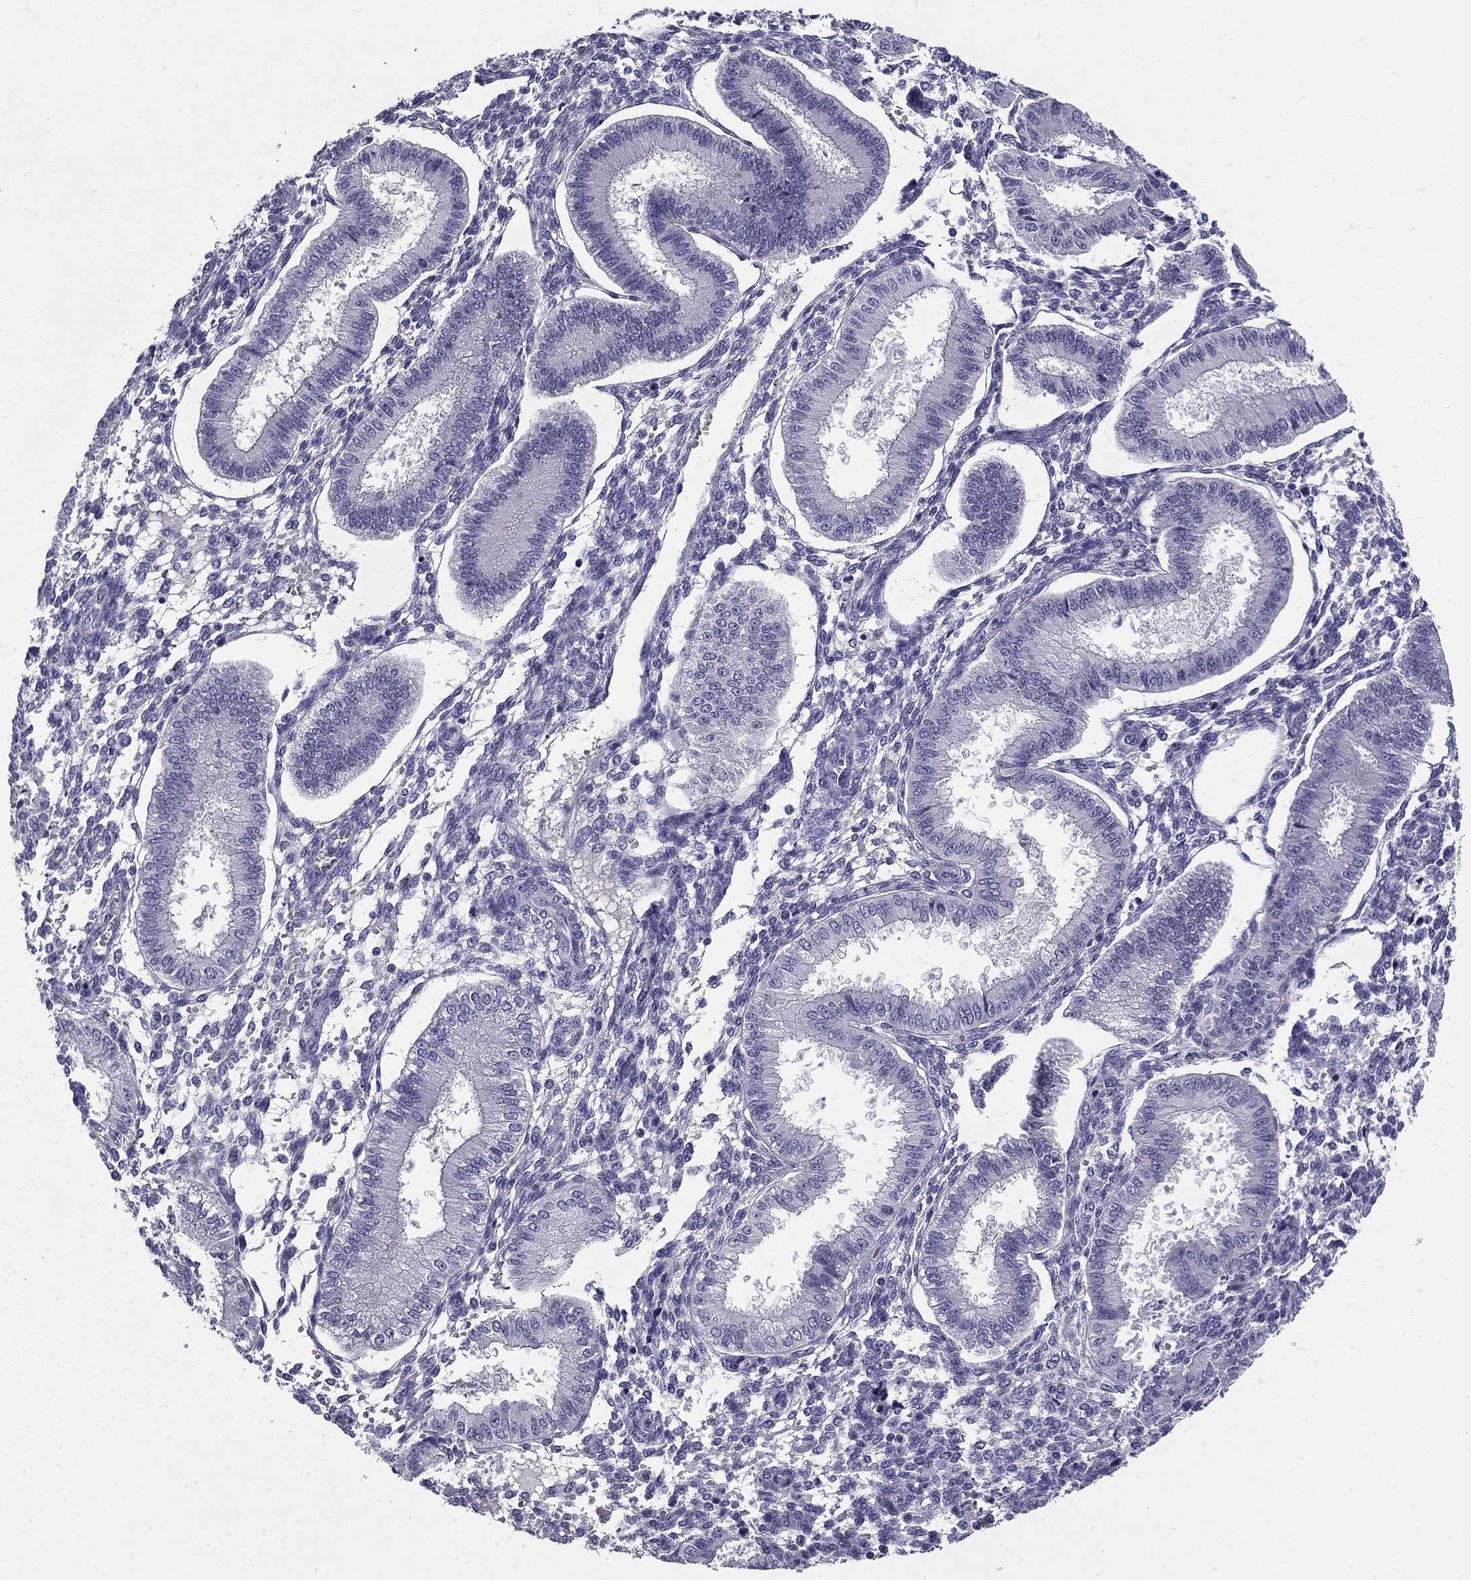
{"staining": {"intensity": "negative", "quantity": "none", "location": "none"}, "tissue": "endometrium", "cell_type": "Cells in endometrial stroma", "image_type": "normal", "snomed": [{"axis": "morphology", "description": "Normal tissue, NOS"}, {"axis": "topography", "description": "Endometrium"}], "caption": "Cells in endometrial stroma show no significant protein expression in benign endometrium. (Brightfield microscopy of DAB immunohistochemistry (IHC) at high magnification).", "gene": "FLNC", "patient": {"sex": "female", "age": 43}}